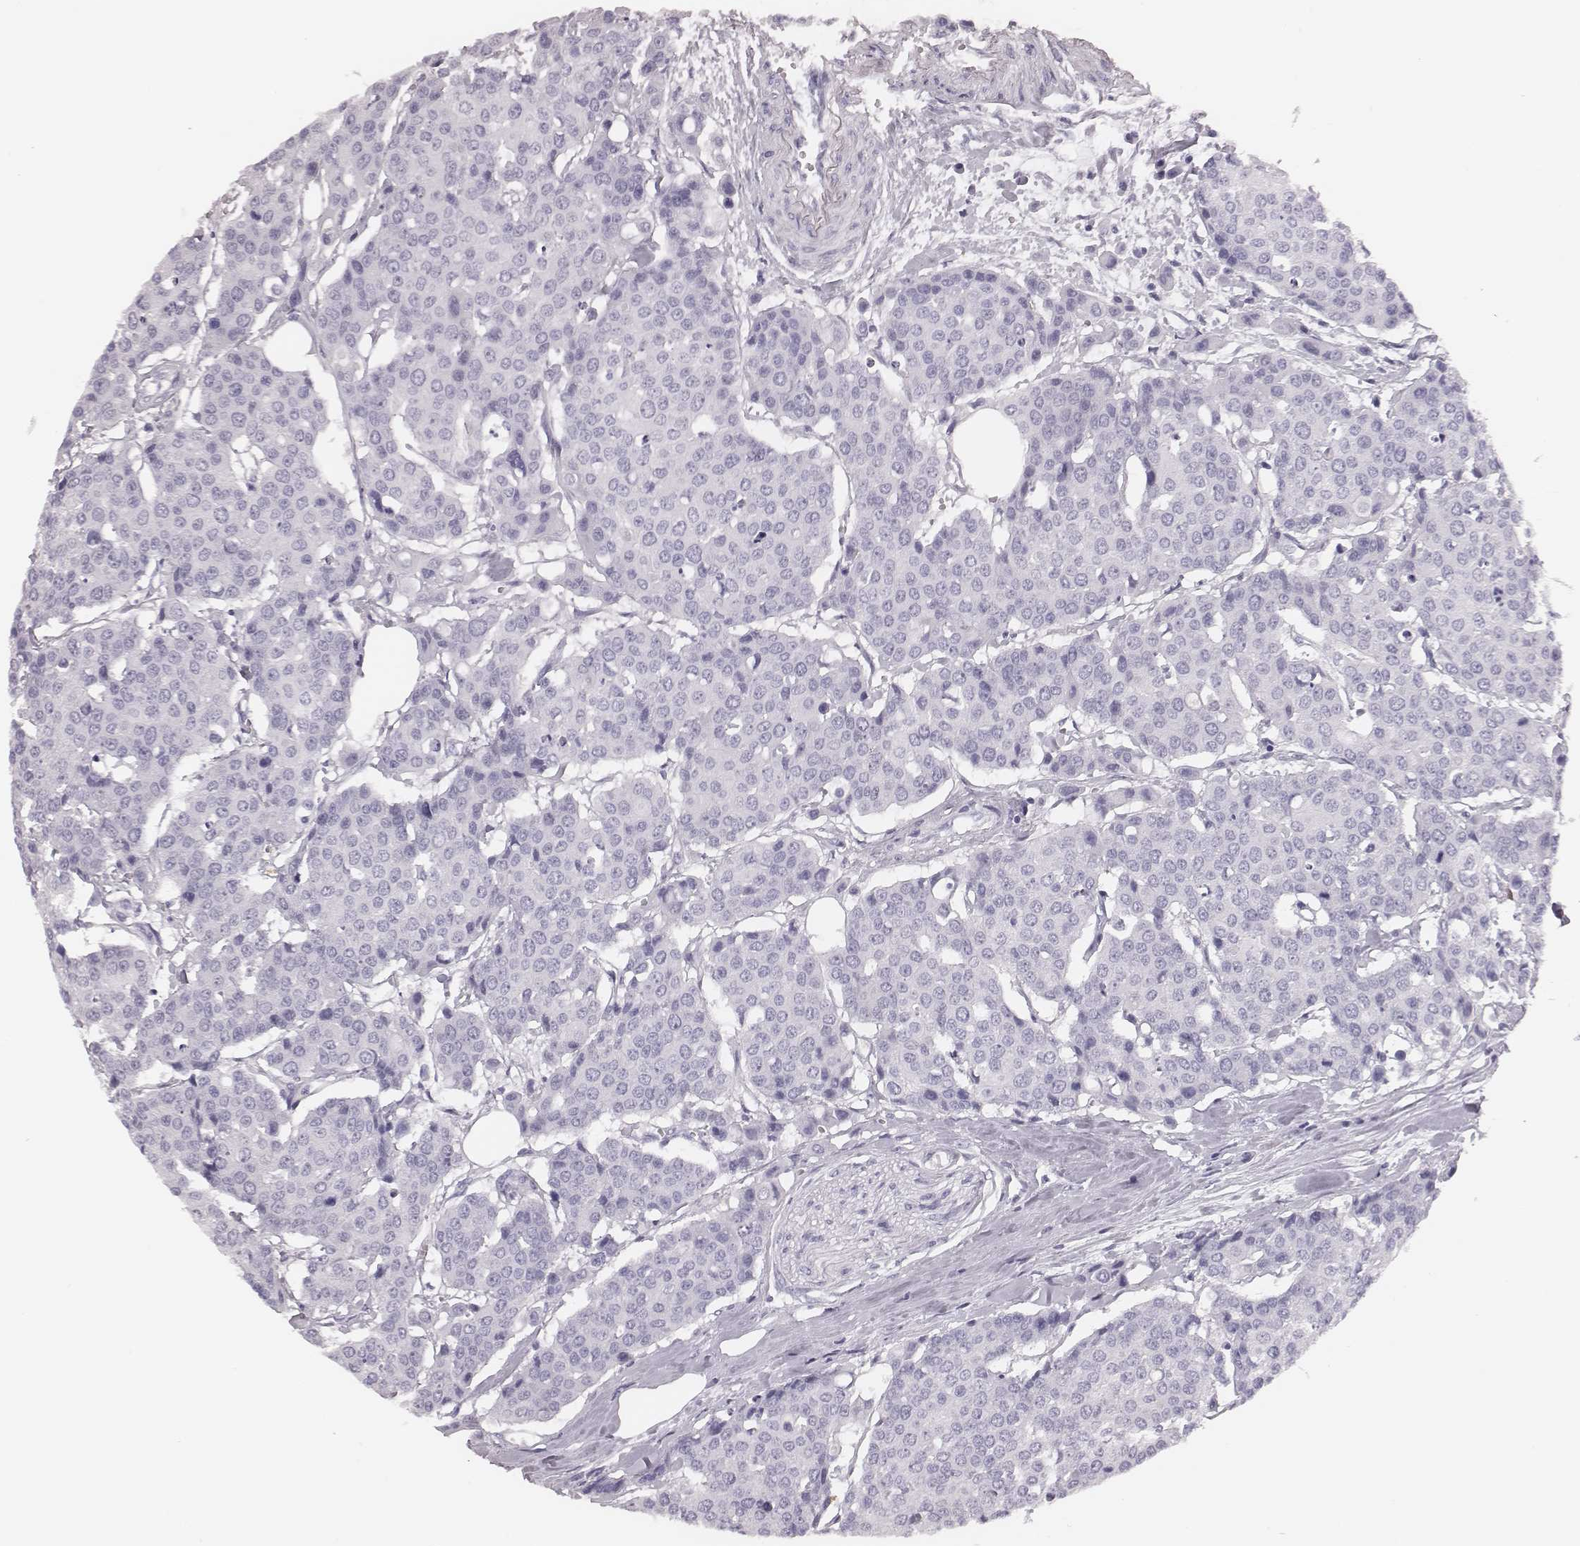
{"staining": {"intensity": "negative", "quantity": "none", "location": "none"}, "tissue": "carcinoid", "cell_type": "Tumor cells", "image_type": "cancer", "snomed": [{"axis": "morphology", "description": "Carcinoid, malignant, NOS"}, {"axis": "topography", "description": "Colon"}], "caption": "The photomicrograph demonstrates no staining of tumor cells in malignant carcinoid.", "gene": "CSH1", "patient": {"sex": "male", "age": 81}}